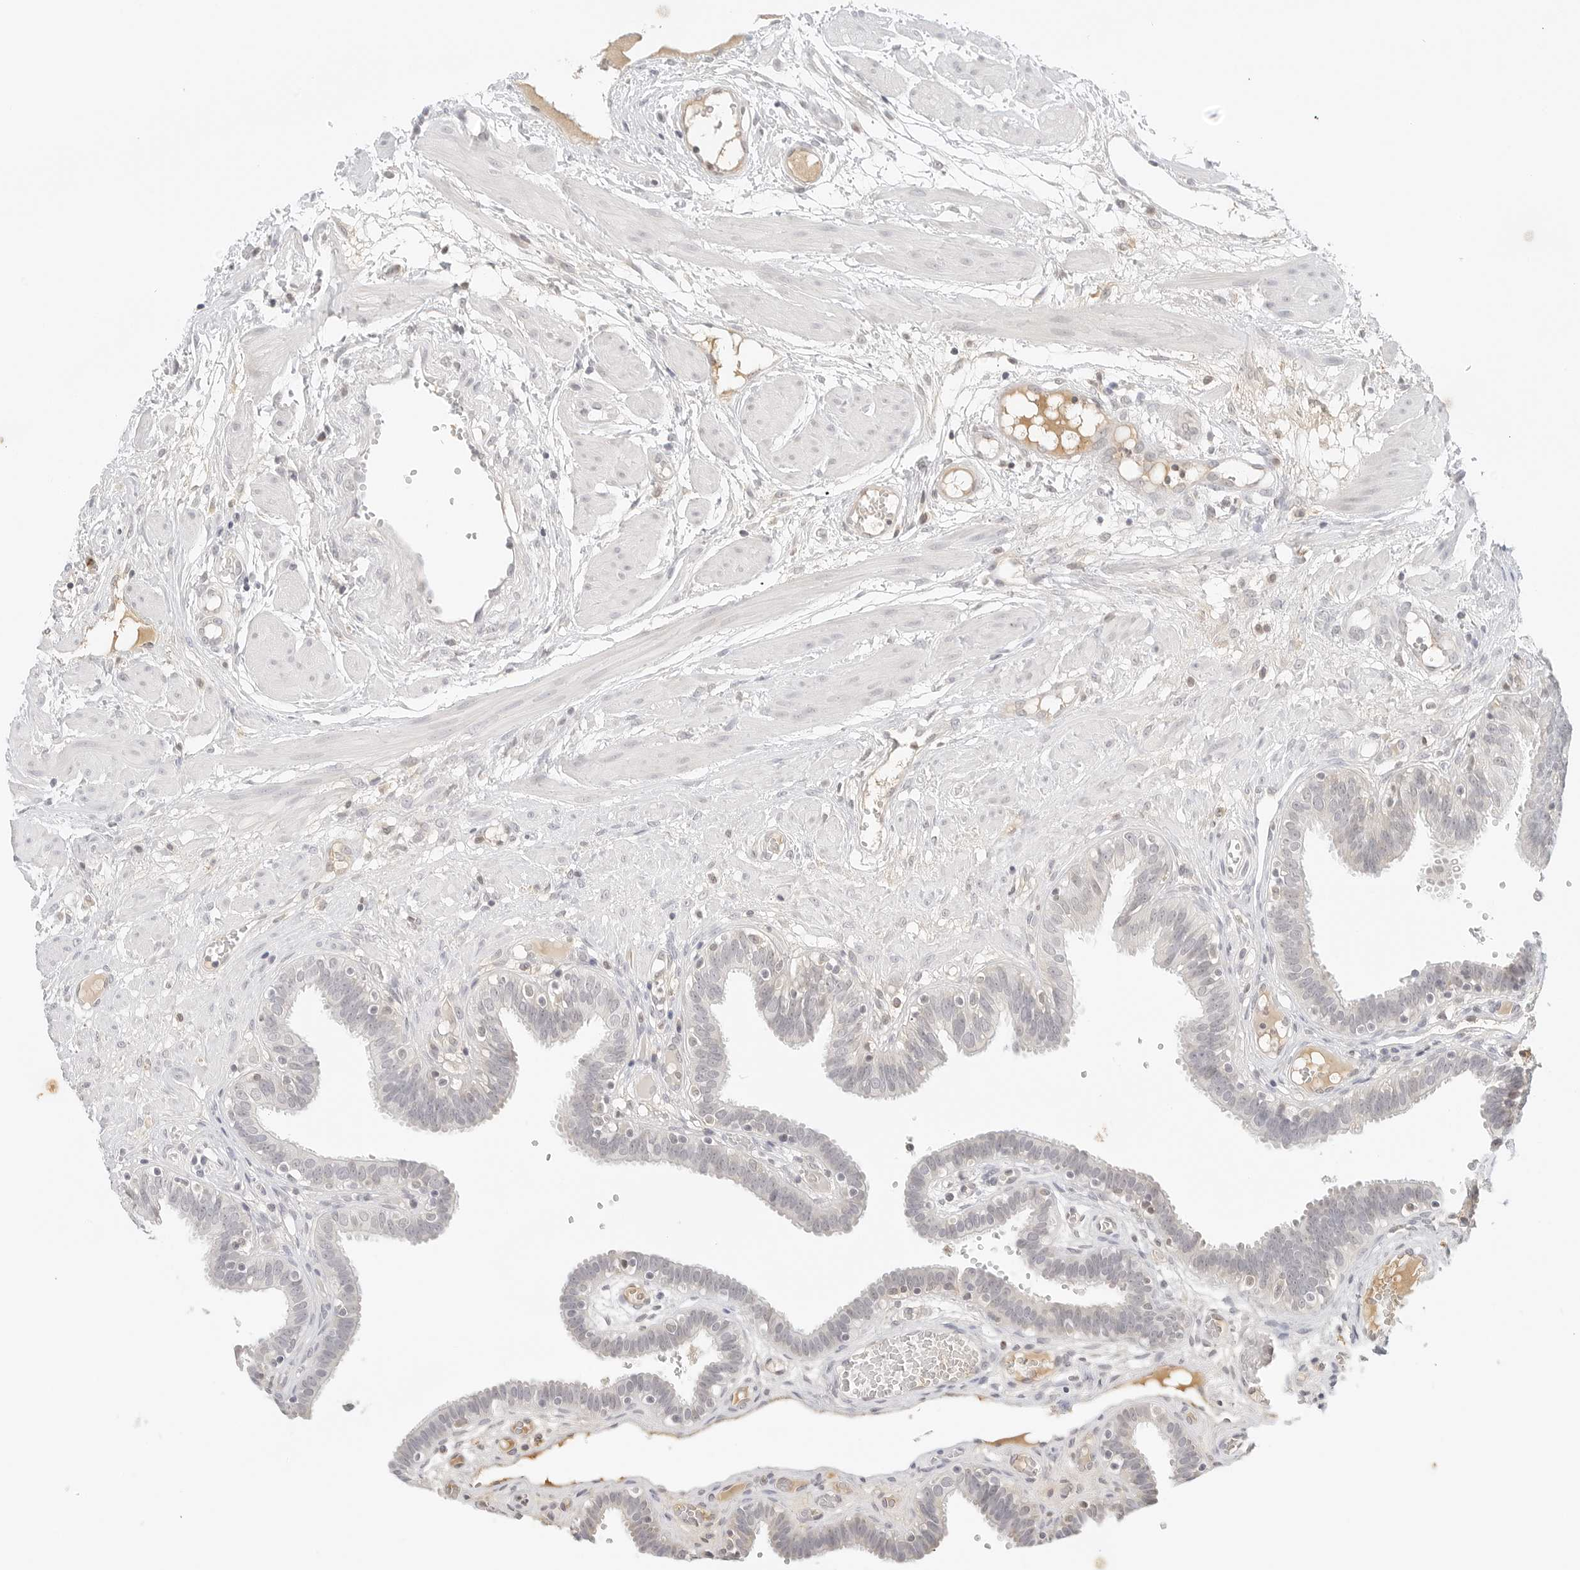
{"staining": {"intensity": "negative", "quantity": "none", "location": "none"}, "tissue": "fallopian tube", "cell_type": "Glandular cells", "image_type": "normal", "snomed": [{"axis": "morphology", "description": "Normal tissue, NOS"}, {"axis": "topography", "description": "Fallopian tube"}, {"axis": "topography", "description": "Placenta"}], "caption": "Immunohistochemistry histopathology image of unremarkable fallopian tube stained for a protein (brown), which exhibits no expression in glandular cells. (DAB (3,3'-diaminobenzidine) immunohistochemistry (IHC) visualized using brightfield microscopy, high magnification).", "gene": "NEO1", "patient": {"sex": "female", "age": 32}}